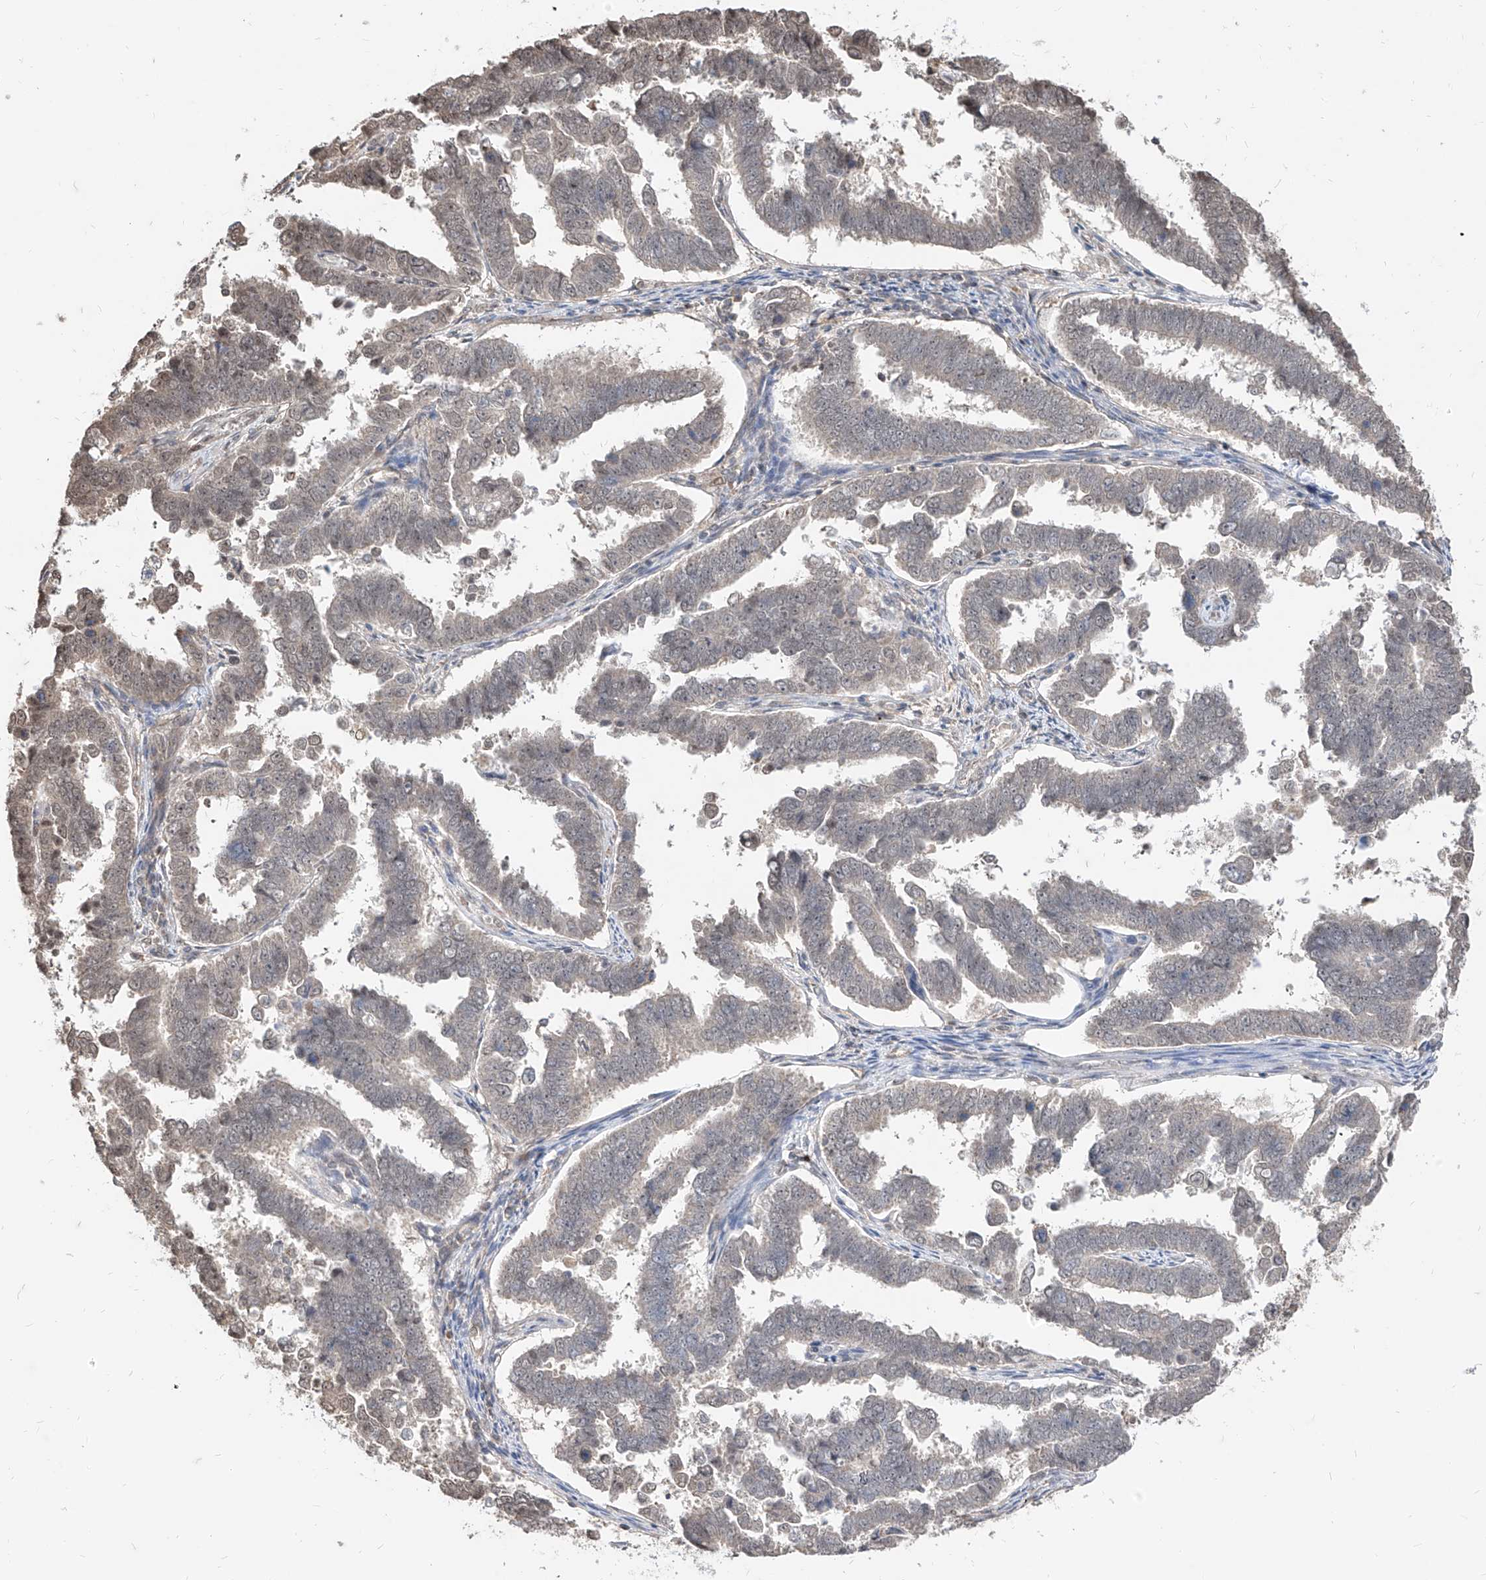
{"staining": {"intensity": "weak", "quantity": "<25%", "location": "nuclear"}, "tissue": "endometrial cancer", "cell_type": "Tumor cells", "image_type": "cancer", "snomed": [{"axis": "morphology", "description": "Adenocarcinoma, NOS"}, {"axis": "topography", "description": "Endometrium"}], "caption": "Tumor cells show no significant positivity in endometrial cancer.", "gene": "C8orf82", "patient": {"sex": "female", "age": 75}}